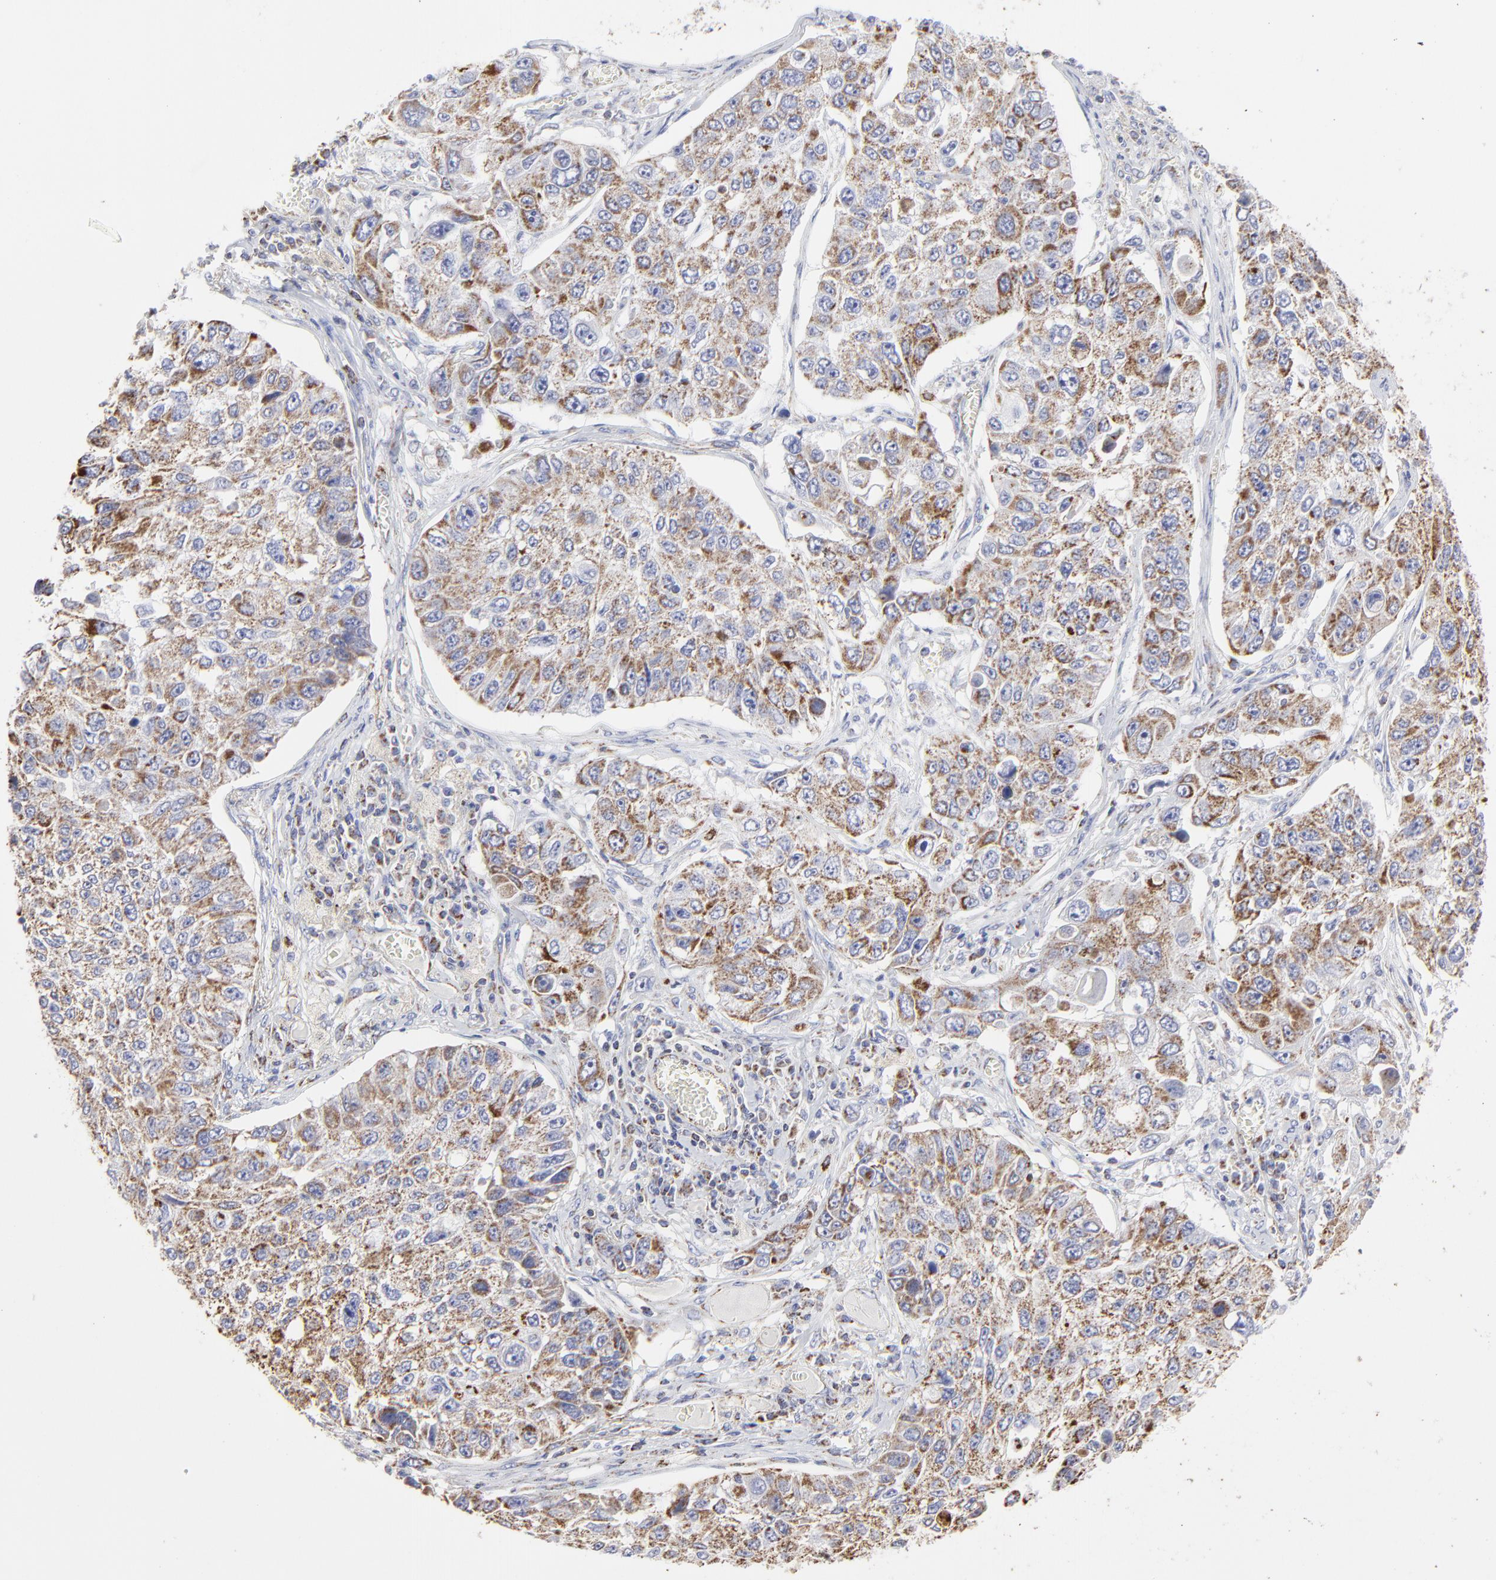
{"staining": {"intensity": "moderate", "quantity": ">75%", "location": "cytoplasmic/membranous"}, "tissue": "lung cancer", "cell_type": "Tumor cells", "image_type": "cancer", "snomed": [{"axis": "morphology", "description": "Squamous cell carcinoma, NOS"}, {"axis": "topography", "description": "Lung"}], "caption": "Lung squamous cell carcinoma stained with immunohistochemistry (IHC) exhibits moderate cytoplasmic/membranous positivity in approximately >75% of tumor cells.", "gene": "PINK1", "patient": {"sex": "male", "age": 71}}